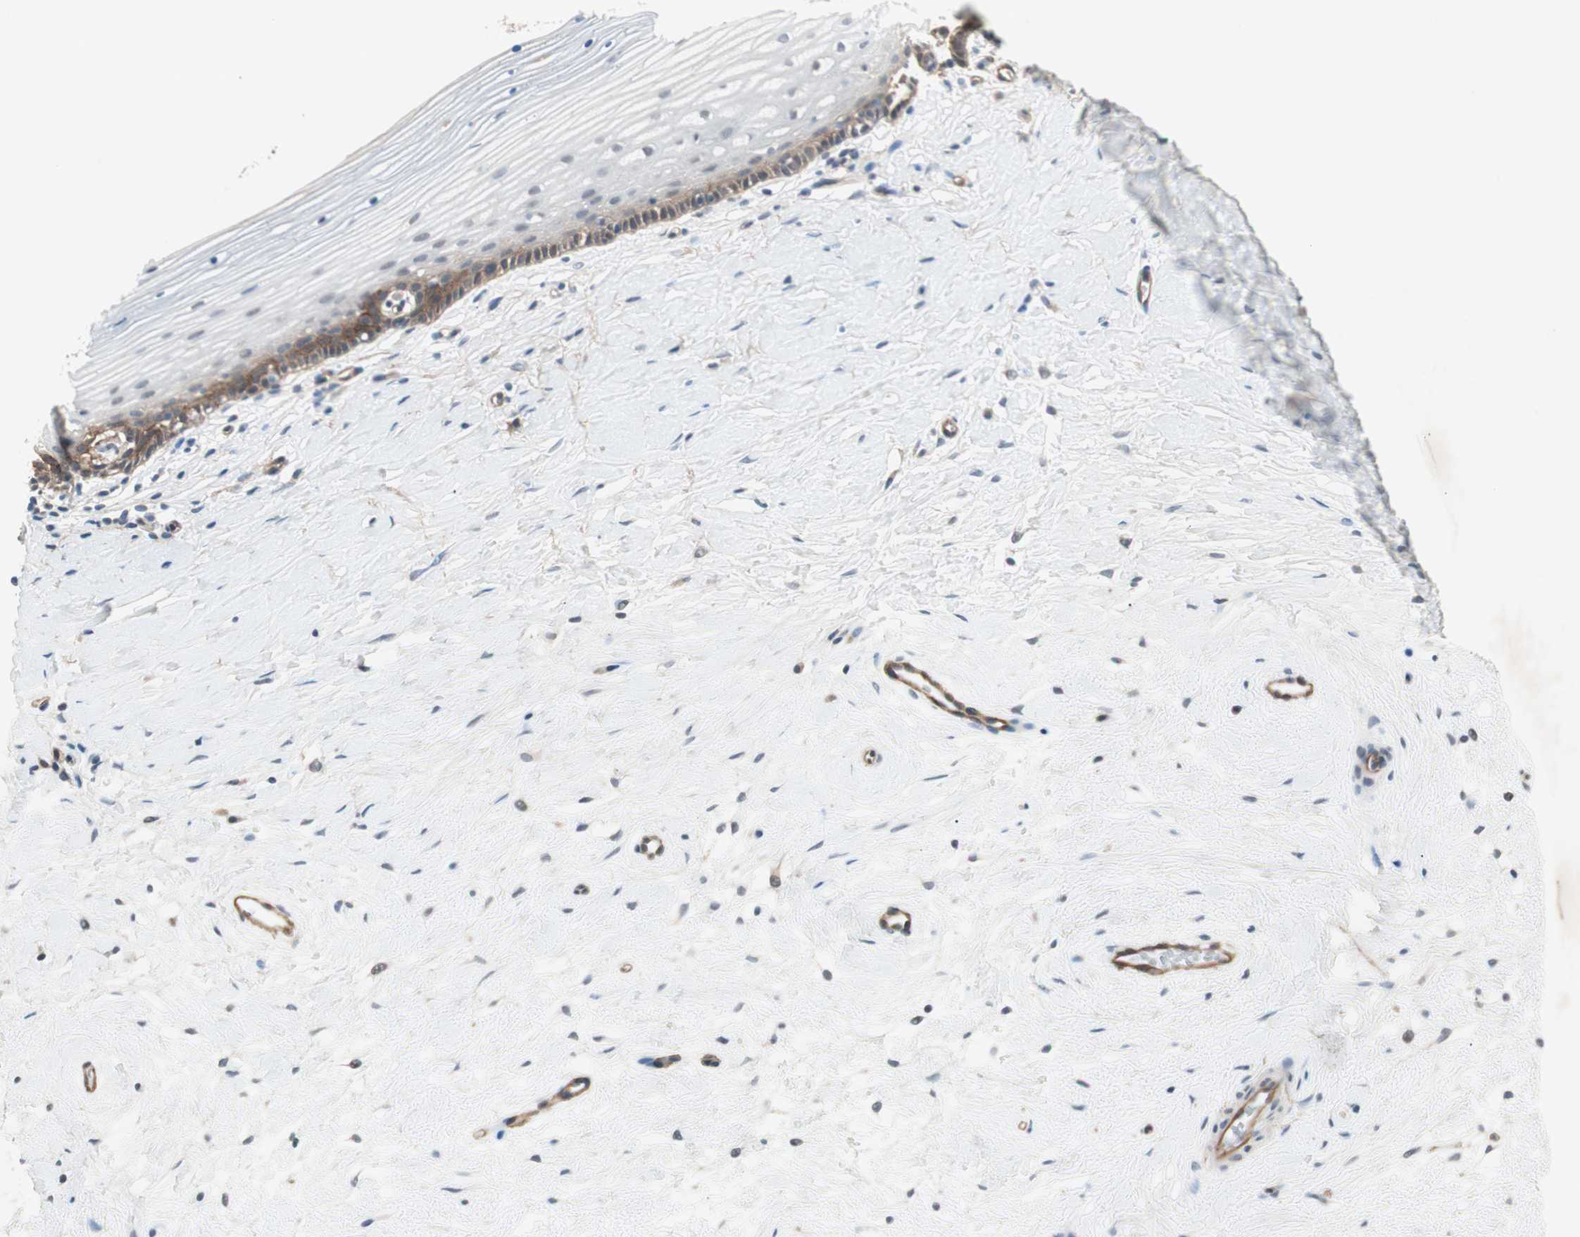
{"staining": {"intensity": "moderate", "quantity": ">75%", "location": "cytoplasmic/membranous"}, "tissue": "cervix", "cell_type": "Glandular cells", "image_type": "normal", "snomed": [{"axis": "morphology", "description": "Normal tissue, NOS"}, {"axis": "topography", "description": "Cervix"}], "caption": "Protein analysis of unremarkable cervix exhibits moderate cytoplasmic/membranous staining in about >75% of glandular cells.", "gene": "ITGB4", "patient": {"sex": "female", "age": 39}}